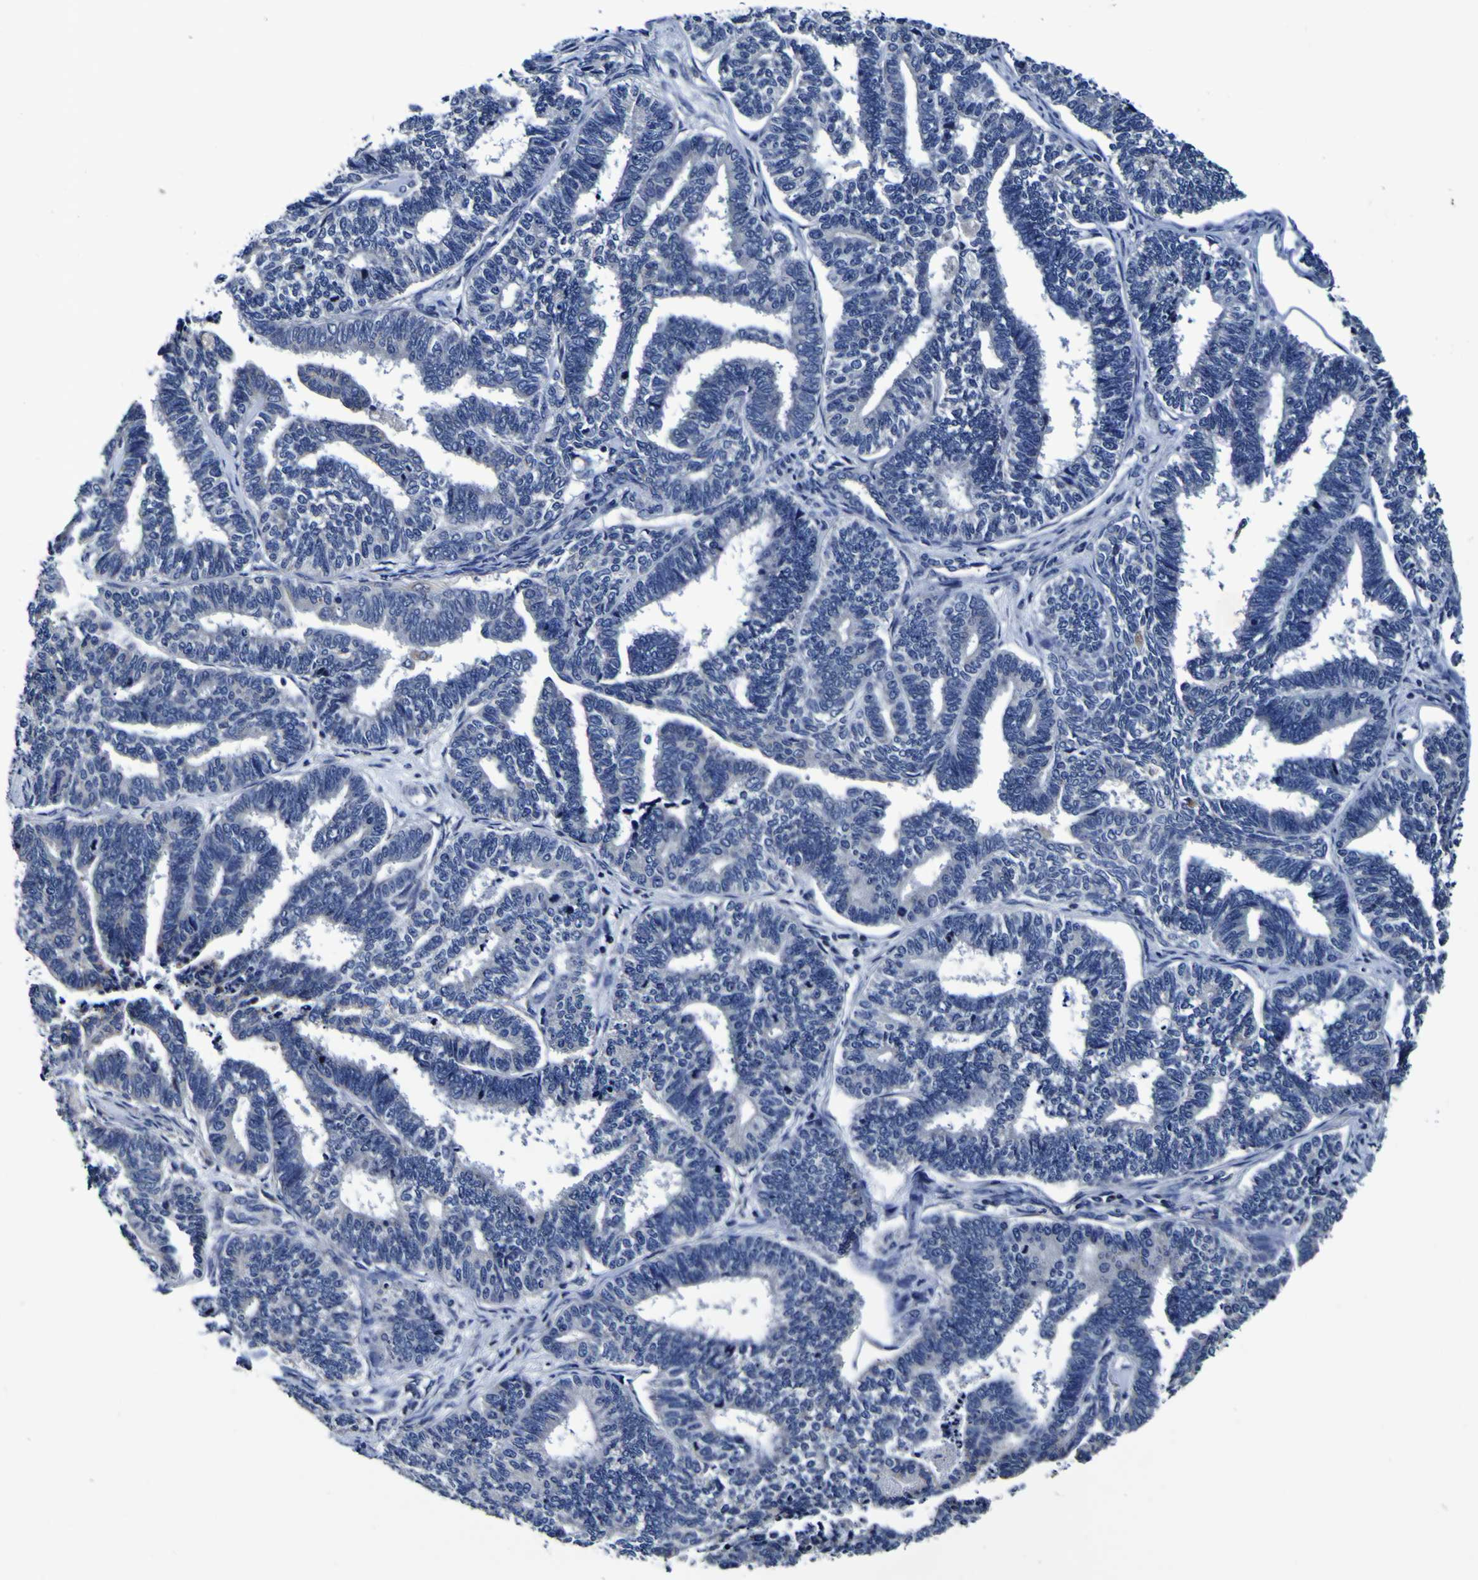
{"staining": {"intensity": "negative", "quantity": "none", "location": "none"}, "tissue": "endometrial cancer", "cell_type": "Tumor cells", "image_type": "cancer", "snomed": [{"axis": "morphology", "description": "Adenocarcinoma, NOS"}, {"axis": "topography", "description": "Endometrium"}], "caption": "Protein analysis of endometrial cancer reveals no significant staining in tumor cells. (DAB immunohistochemistry visualized using brightfield microscopy, high magnification).", "gene": "PANK4", "patient": {"sex": "female", "age": 70}}